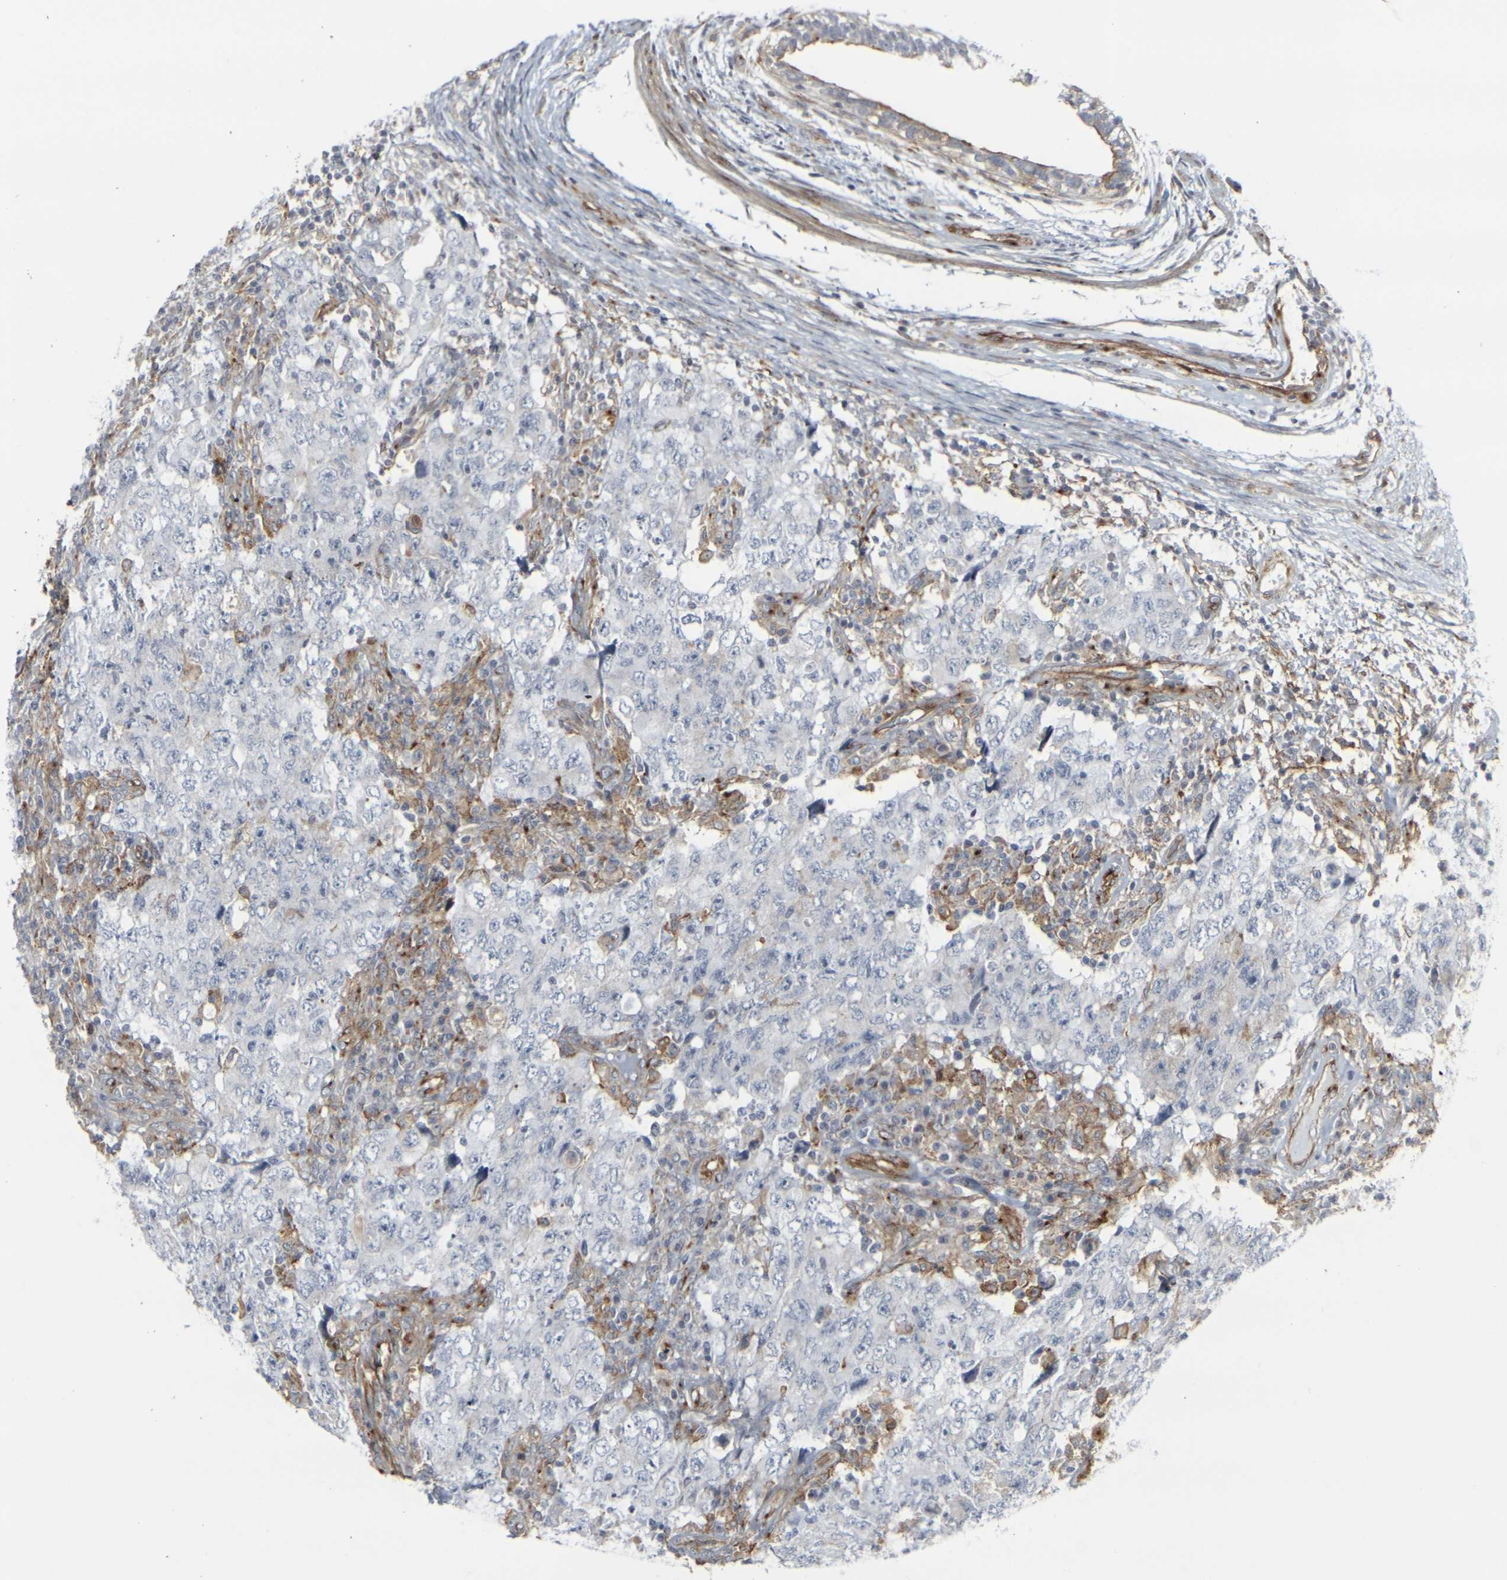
{"staining": {"intensity": "negative", "quantity": "none", "location": "none"}, "tissue": "testis cancer", "cell_type": "Tumor cells", "image_type": "cancer", "snomed": [{"axis": "morphology", "description": "Carcinoma, Embryonal, NOS"}, {"axis": "topography", "description": "Testis"}], "caption": "Tumor cells are negative for protein expression in human testis embryonal carcinoma. (DAB (3,3'-diaminobenzidine) immunohistochemistry (IHC) with hematoxylin counter stain).", "gene": "MYOF", "patient": {"sex": "male", "age": 26}}